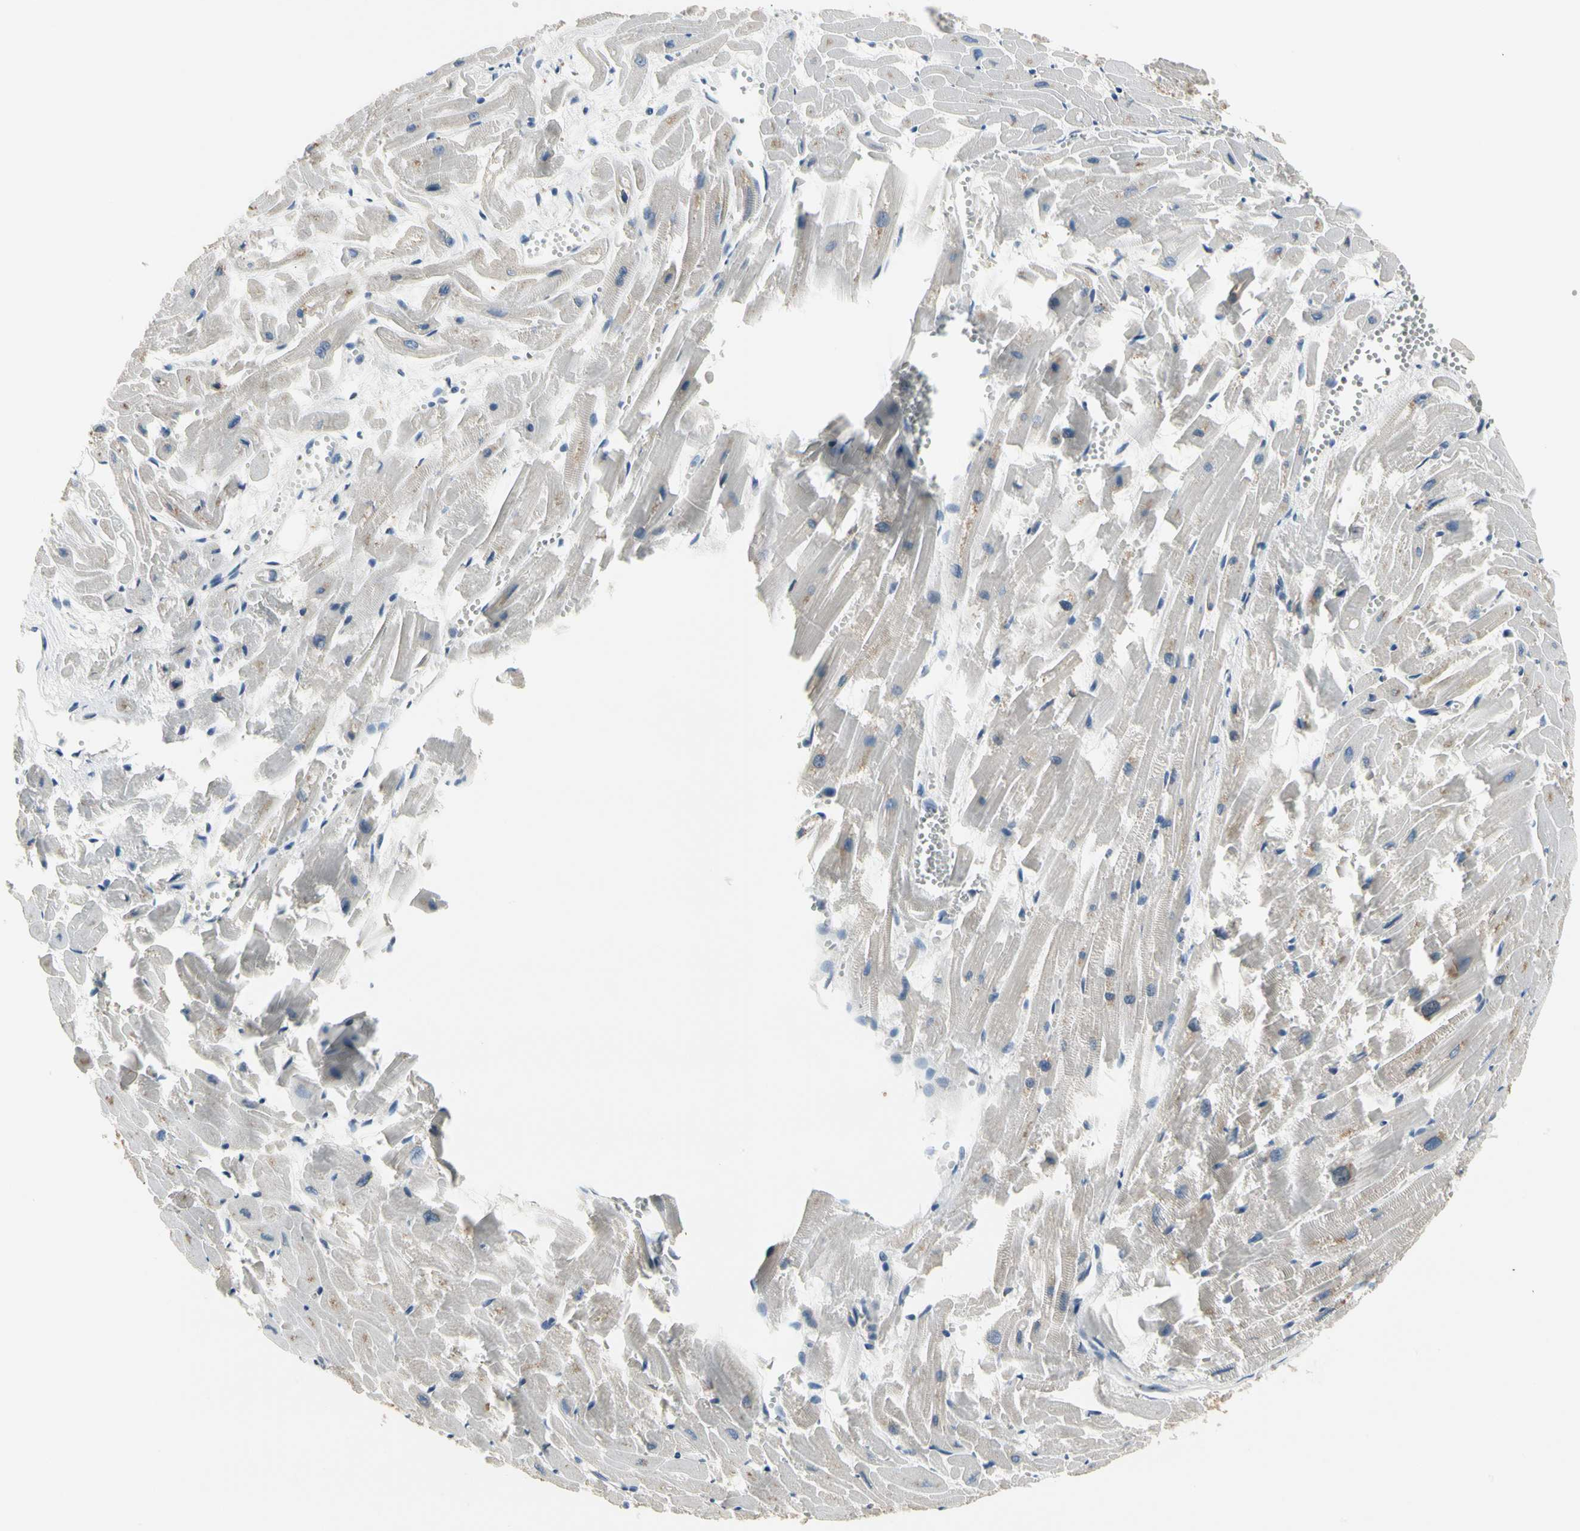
{"staining": {"intensity": "moderate", "quantity": "<25%", "location": "cytoplasmic/membranous"}, "tissue": "heart muscle", "cell_type": "Cardiomyocytes", "image_type": "normal", "snomed": [{"axis": "morphology", "description": "Normal tissue, NOS"}, {"axis": "topography", "description": "Heart"}], "caption": "Benign heart muscle demonstrates moderate cytoplasmic/membranous expression in about <25% of cardiomyocytes (DAB = brown stain, brightfield microscopy at high magnification)..", "gene": "NFASC", "patient": {"sex": "female", "age": 19}}